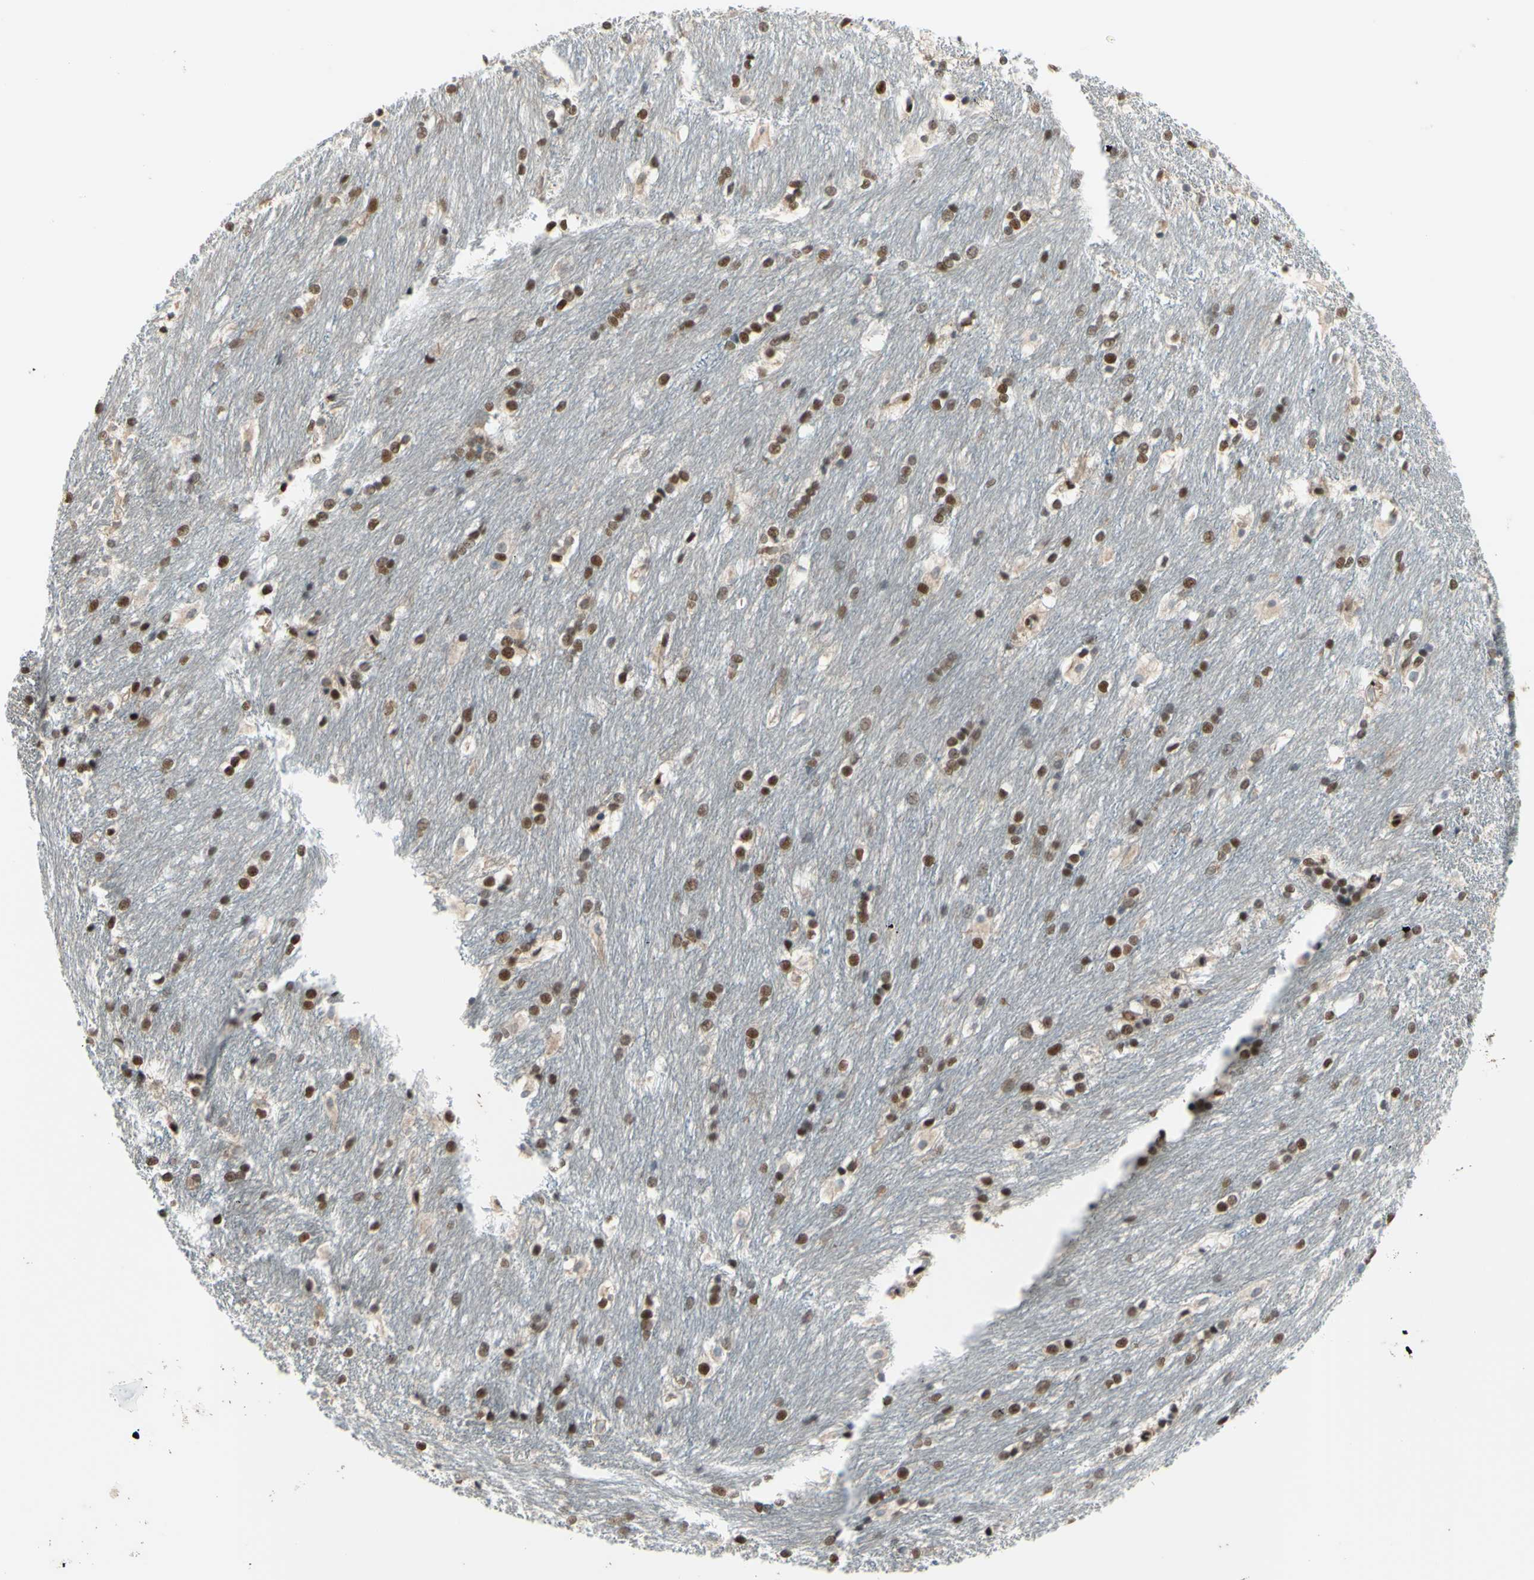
{"staining": {"intensity": "moderate", "quantity": "25%-75%", "location": "nuclear"}, "tissue": "caudate", "cell_type": "Glial cells", "image_type": "normal", "snomed": [{"axis": "morphology", "description": "Normal tissue, NOS"}, {"axis": "topography", "description": "Lateral ventricle wall"}], "caption": "Glial cells show medium levels of moderate nuclear staining in approximately 25%-75% of cells in benign human caudate.", "gene": "FKBP5", "patient": {"sex": "female", "age": 19}}